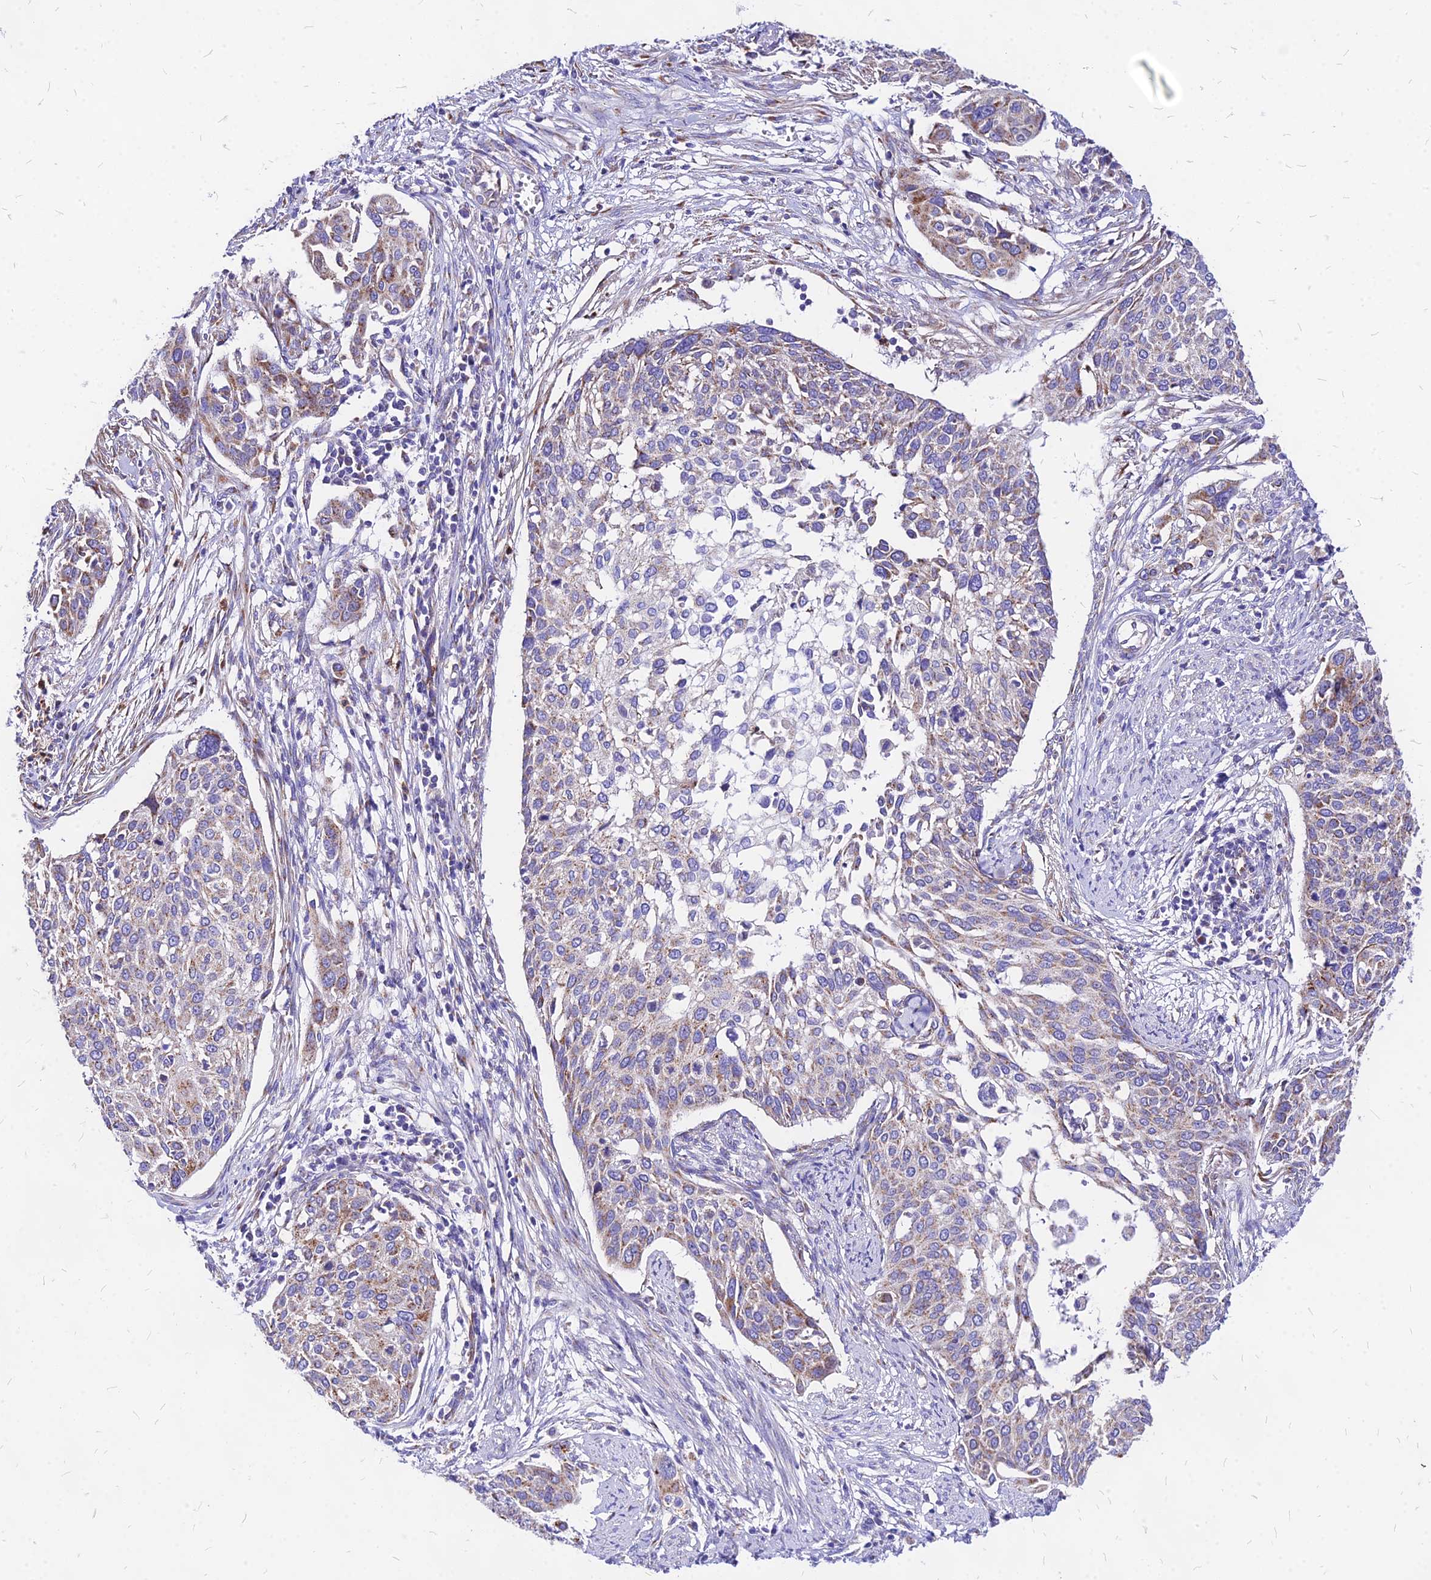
{"staining": {"intensity": "weak", "quantity": "25%-75%", "location": "cytoplasmic/membranous"}, "tissue": "cervical cancer", "cell_type": "Tumor cells", "image_type": "cancer", "snomed": [{"axis": "morphology", "description": "Squamous cell carcinoma, NOS"}, {"axis": "topography", "description": "Cervix"}], "caption": "Immunohistochemical staining of squamous cell carcinoma (cervical) demonstrates weak cytoplasmic/membranous protein staining in approximately 25%-75% of tumor cells.", "gene": "MRPL3", "patient": {"sex": "female", "age": 44}}